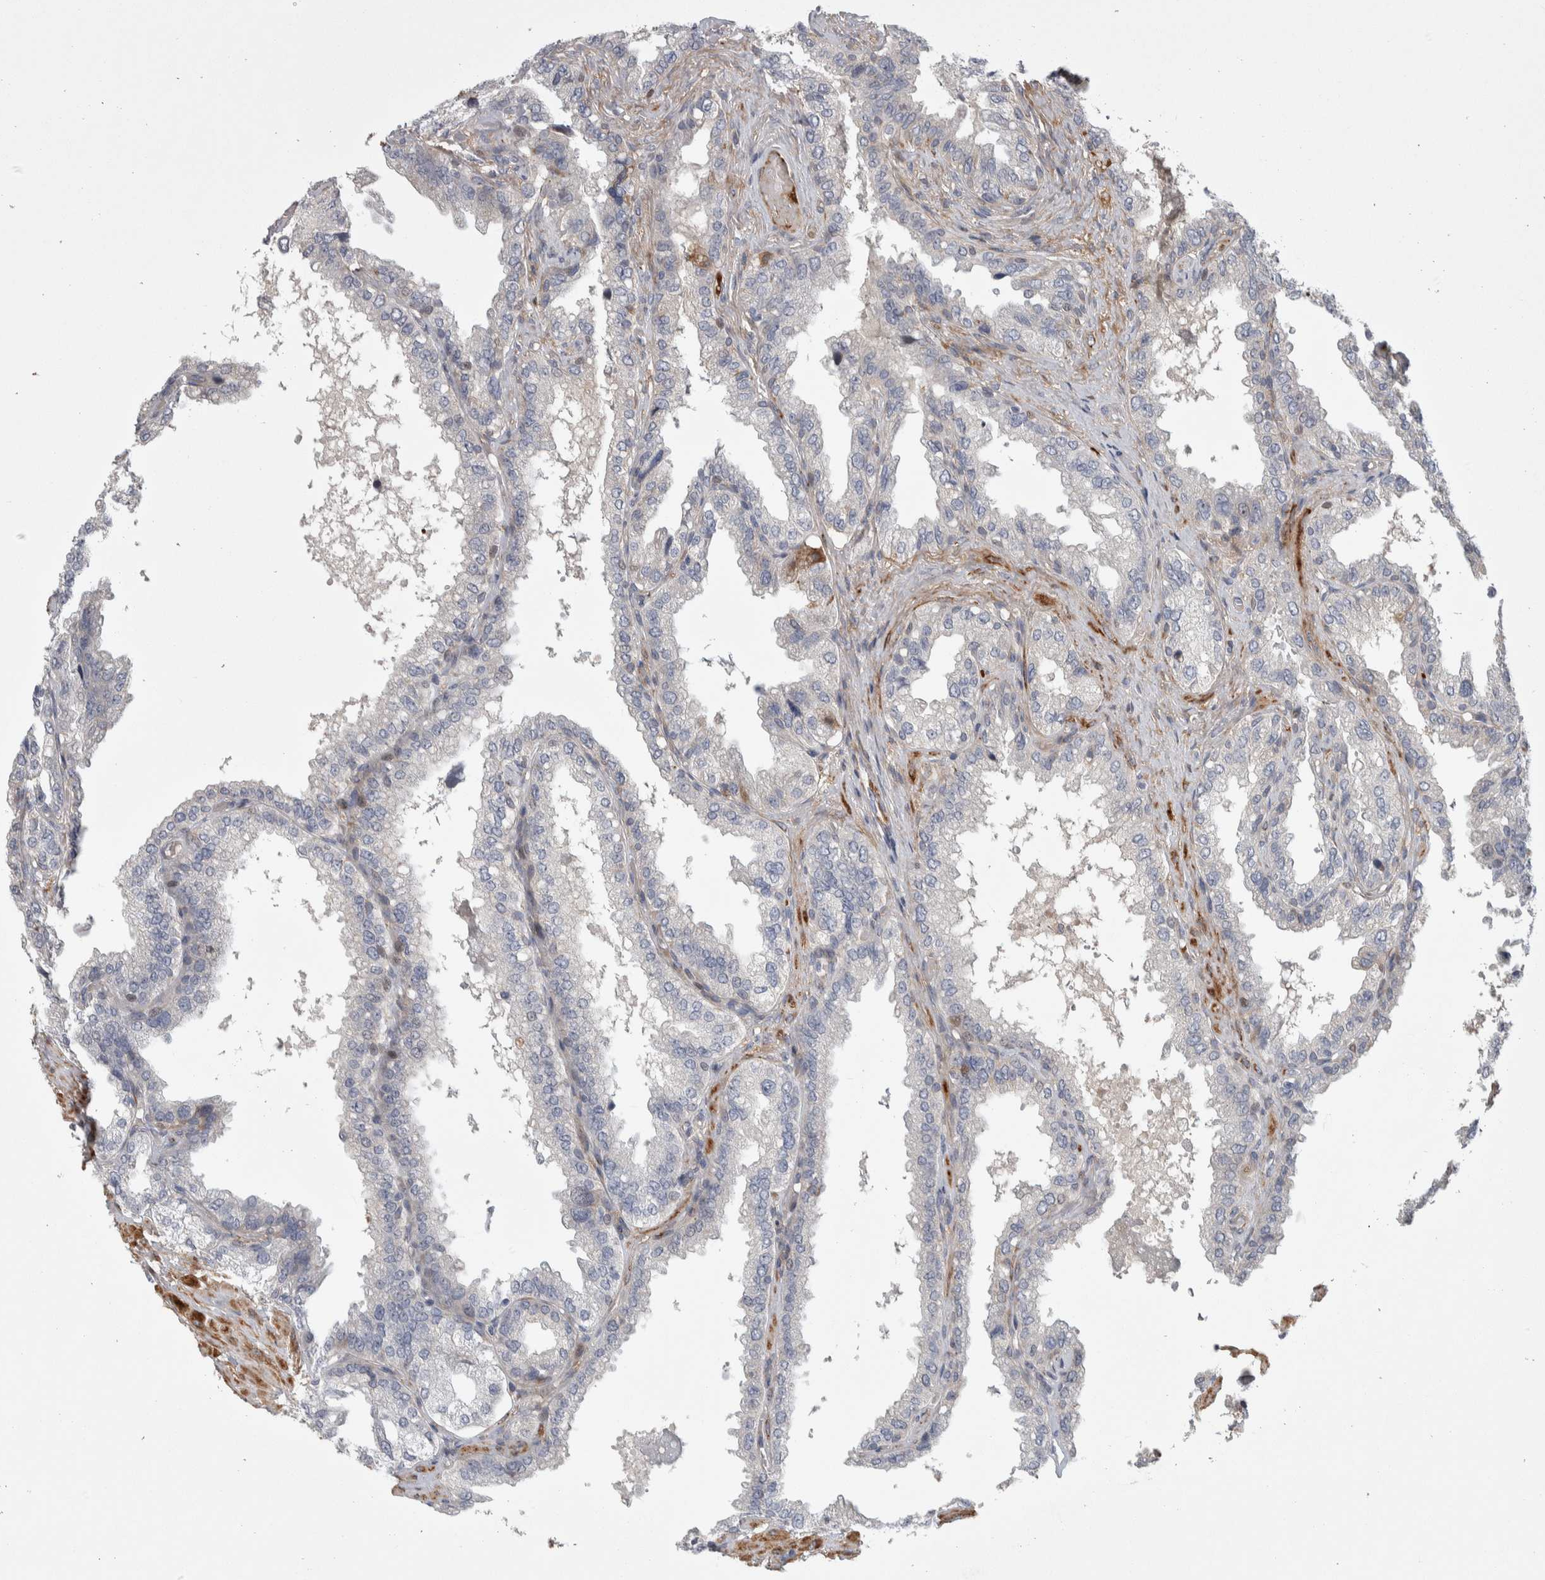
{"staining": {"intensity": "negative", "quantity": "none", "location": "none"}, "tissue": "seminal vesicle", "cell_type": "Glandular cells", "image_type": "normal", "snomed": [{"axis": "morphology", "description": "Normal tissue, NOS"}, {"axis": "topography", "description": "Seminal veicle"}], "caption": "IHC of benign seminal vesicle shows no staining in glandular cells.", "gene": "PSMG3", "patient": {"sex": "male", "age": 68}}